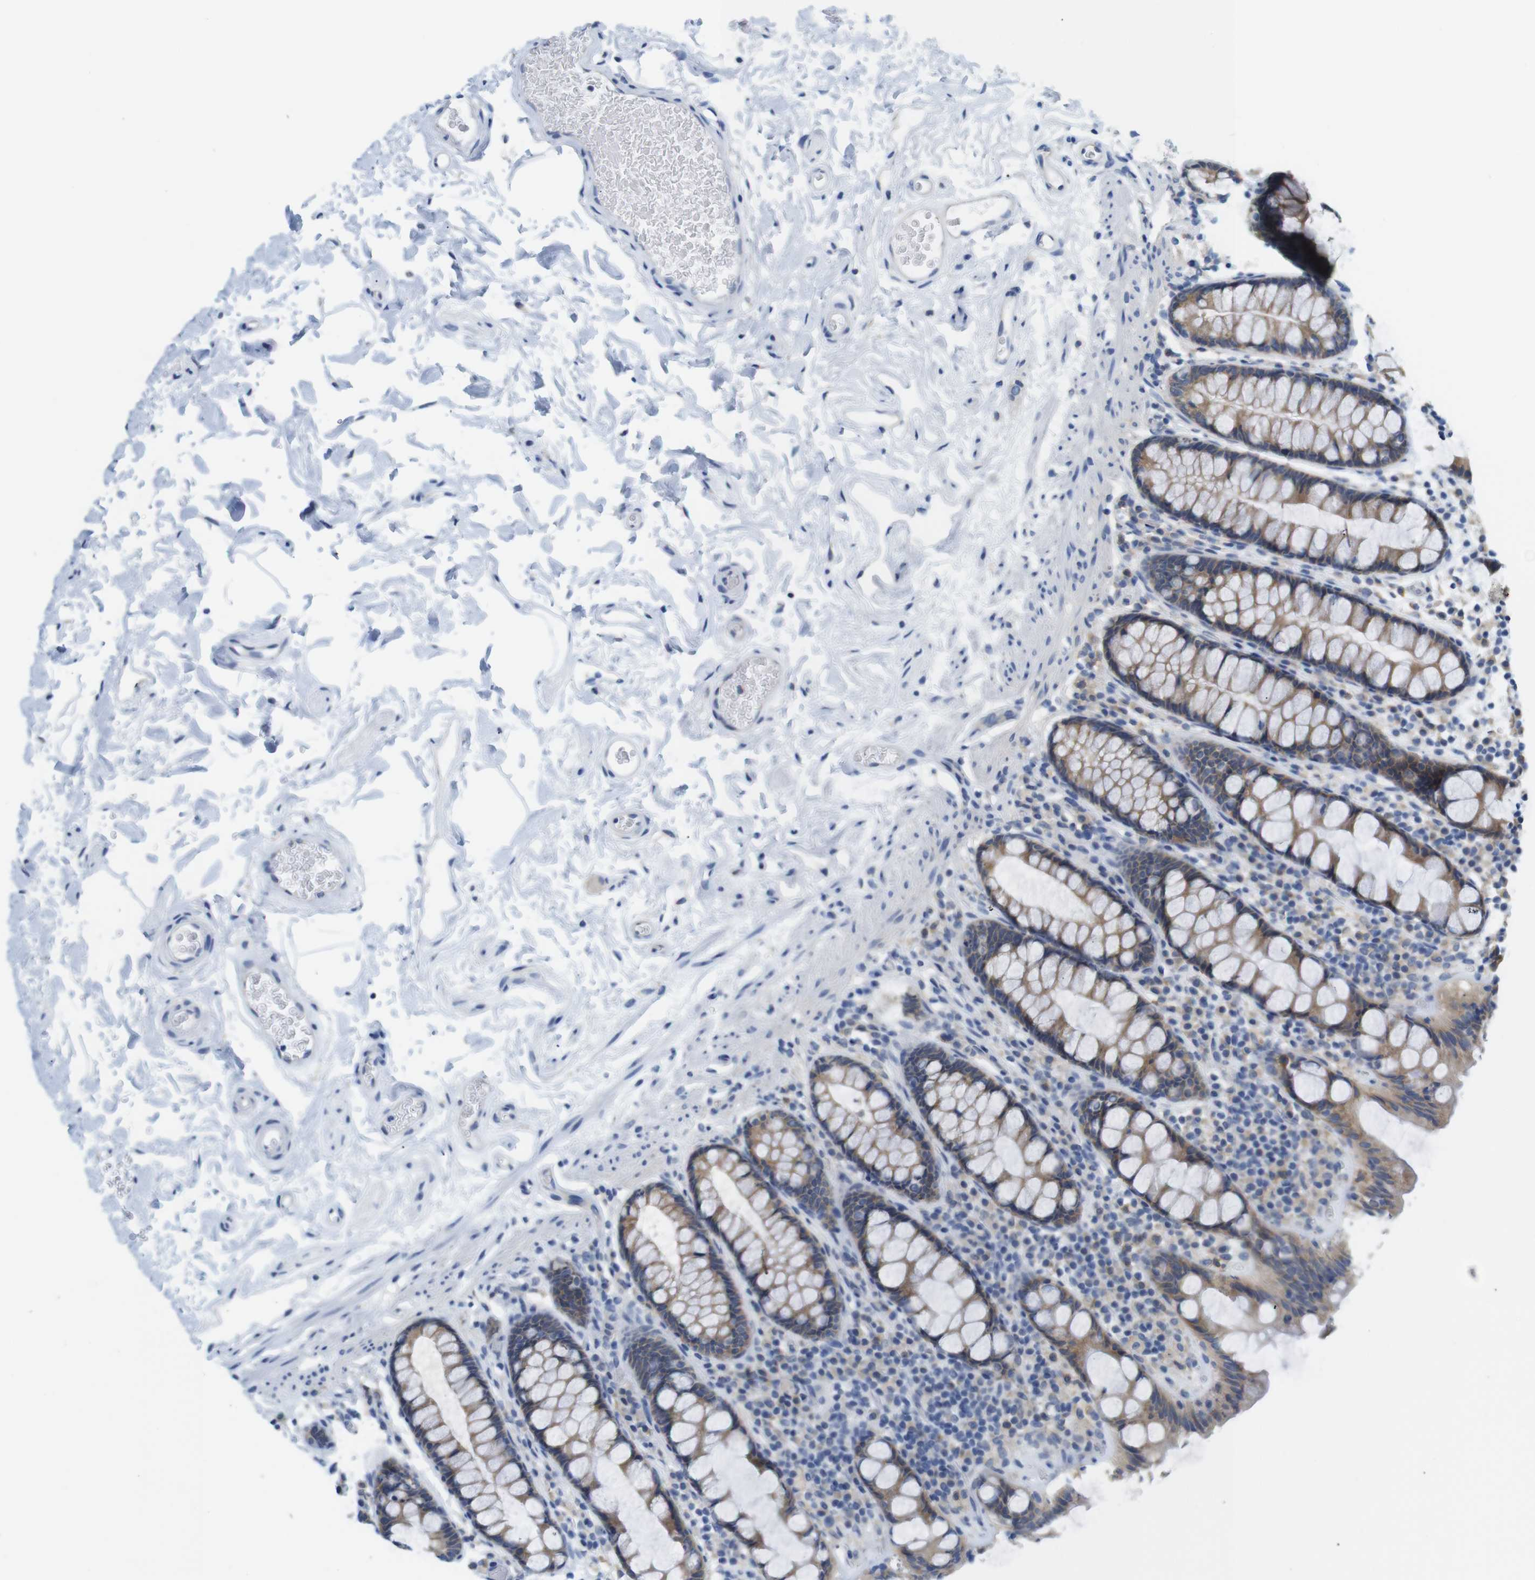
{"staining": {"intensity": "negative", "quantity": "none", "location": "none"}, "tissue": "colon", "cell_type": "Endothelial cells", "image_type": "normal", "snomed": [{"axis": "morphology", "description": "Normal tissue, NOS"}, {"axis": "topography", "description": "Colon"}], "caption": "An immunohistochemistry (IHC) image of benign colon is shown. There is no staining in endothelial cells of colon.", "gene": "NEBL", "patient": {"sex": "female", "age": 80}}